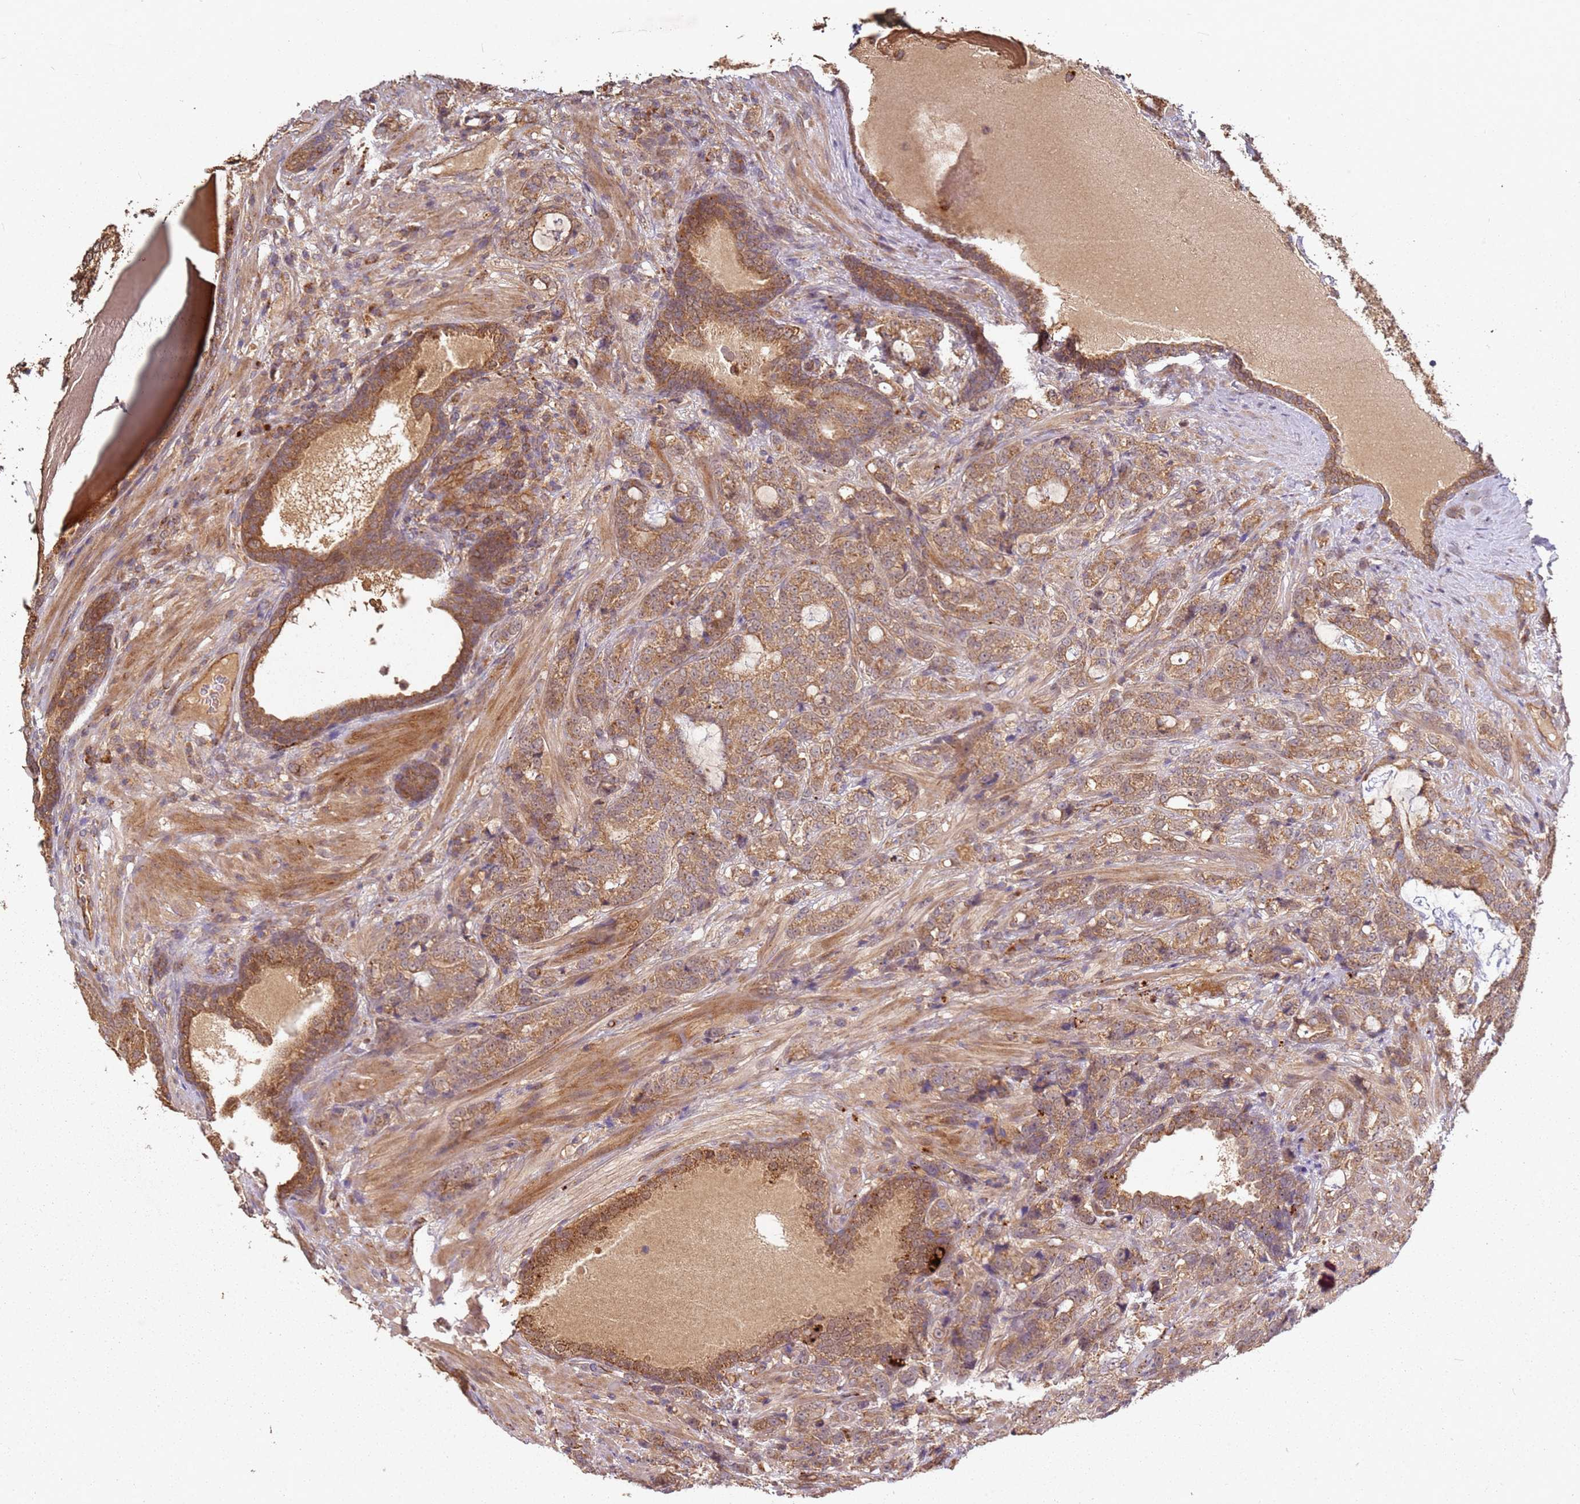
{"staining": {"intensity": "moderate", "quantity": ">75%", "location": "cytoplasmic/membranous"}, "tissue": "prostate cancer", "cell_type": "Tumor cells", "image_type": "cancer", "snomed": [{"axis": "morphology", "description": "Adenocarcinoma, High grade"}, {"axis": "topography", "description": "Prostate"}], "caption": "High-power microscopy captured an immunohistochemistry histopathology image of prostate cancer (high-grade adenocarcinoma), revealing moderate cytoplasmic/membranous expression in approximately >75% of tumor cells.", "gene": "SCGB2B2", "patient": {"sex": "male", "age": 67}}